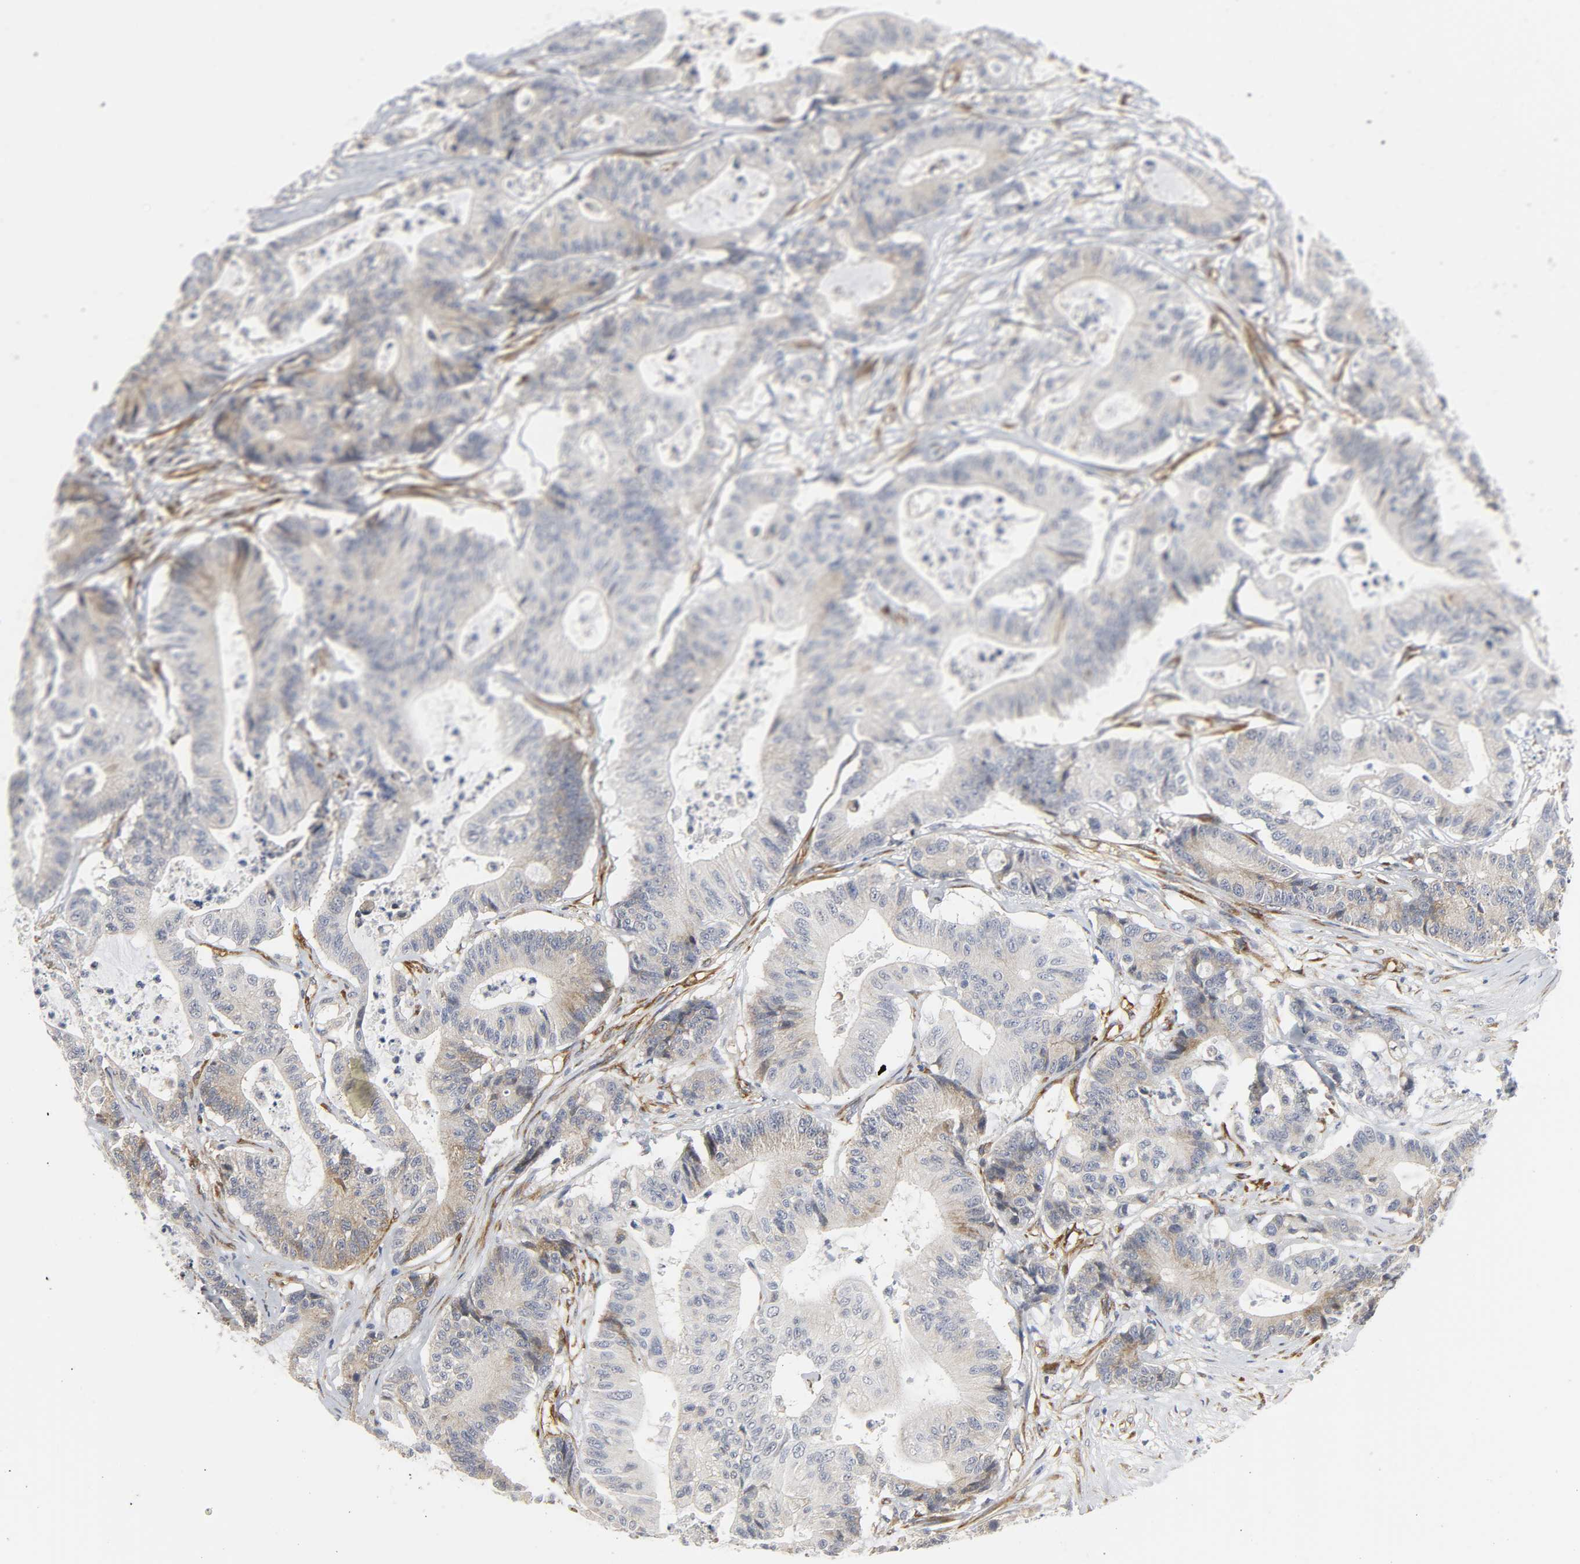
{"staining": {"intensity": "weak", "quantity": "<25%", "location": "cytoplasmic/membranous"}, "tissue": "colorectal cancer", "cell_type": "Tumor cells", "image_type": "cancer", "snomed": [{"axis": "morphology", "description": "Adenocarcinoma, NOS"}, {"axis": "topography", "description": "Colon"}], "caption": "Tumor cells are negative for brown protein staining in colorectal adenocarcinoma. (Immunohistochemistry (ihc), brightfield microscopy, high magnification).", "gene": "DOCK1", "patient": {"sex": "female", "age": 84}}